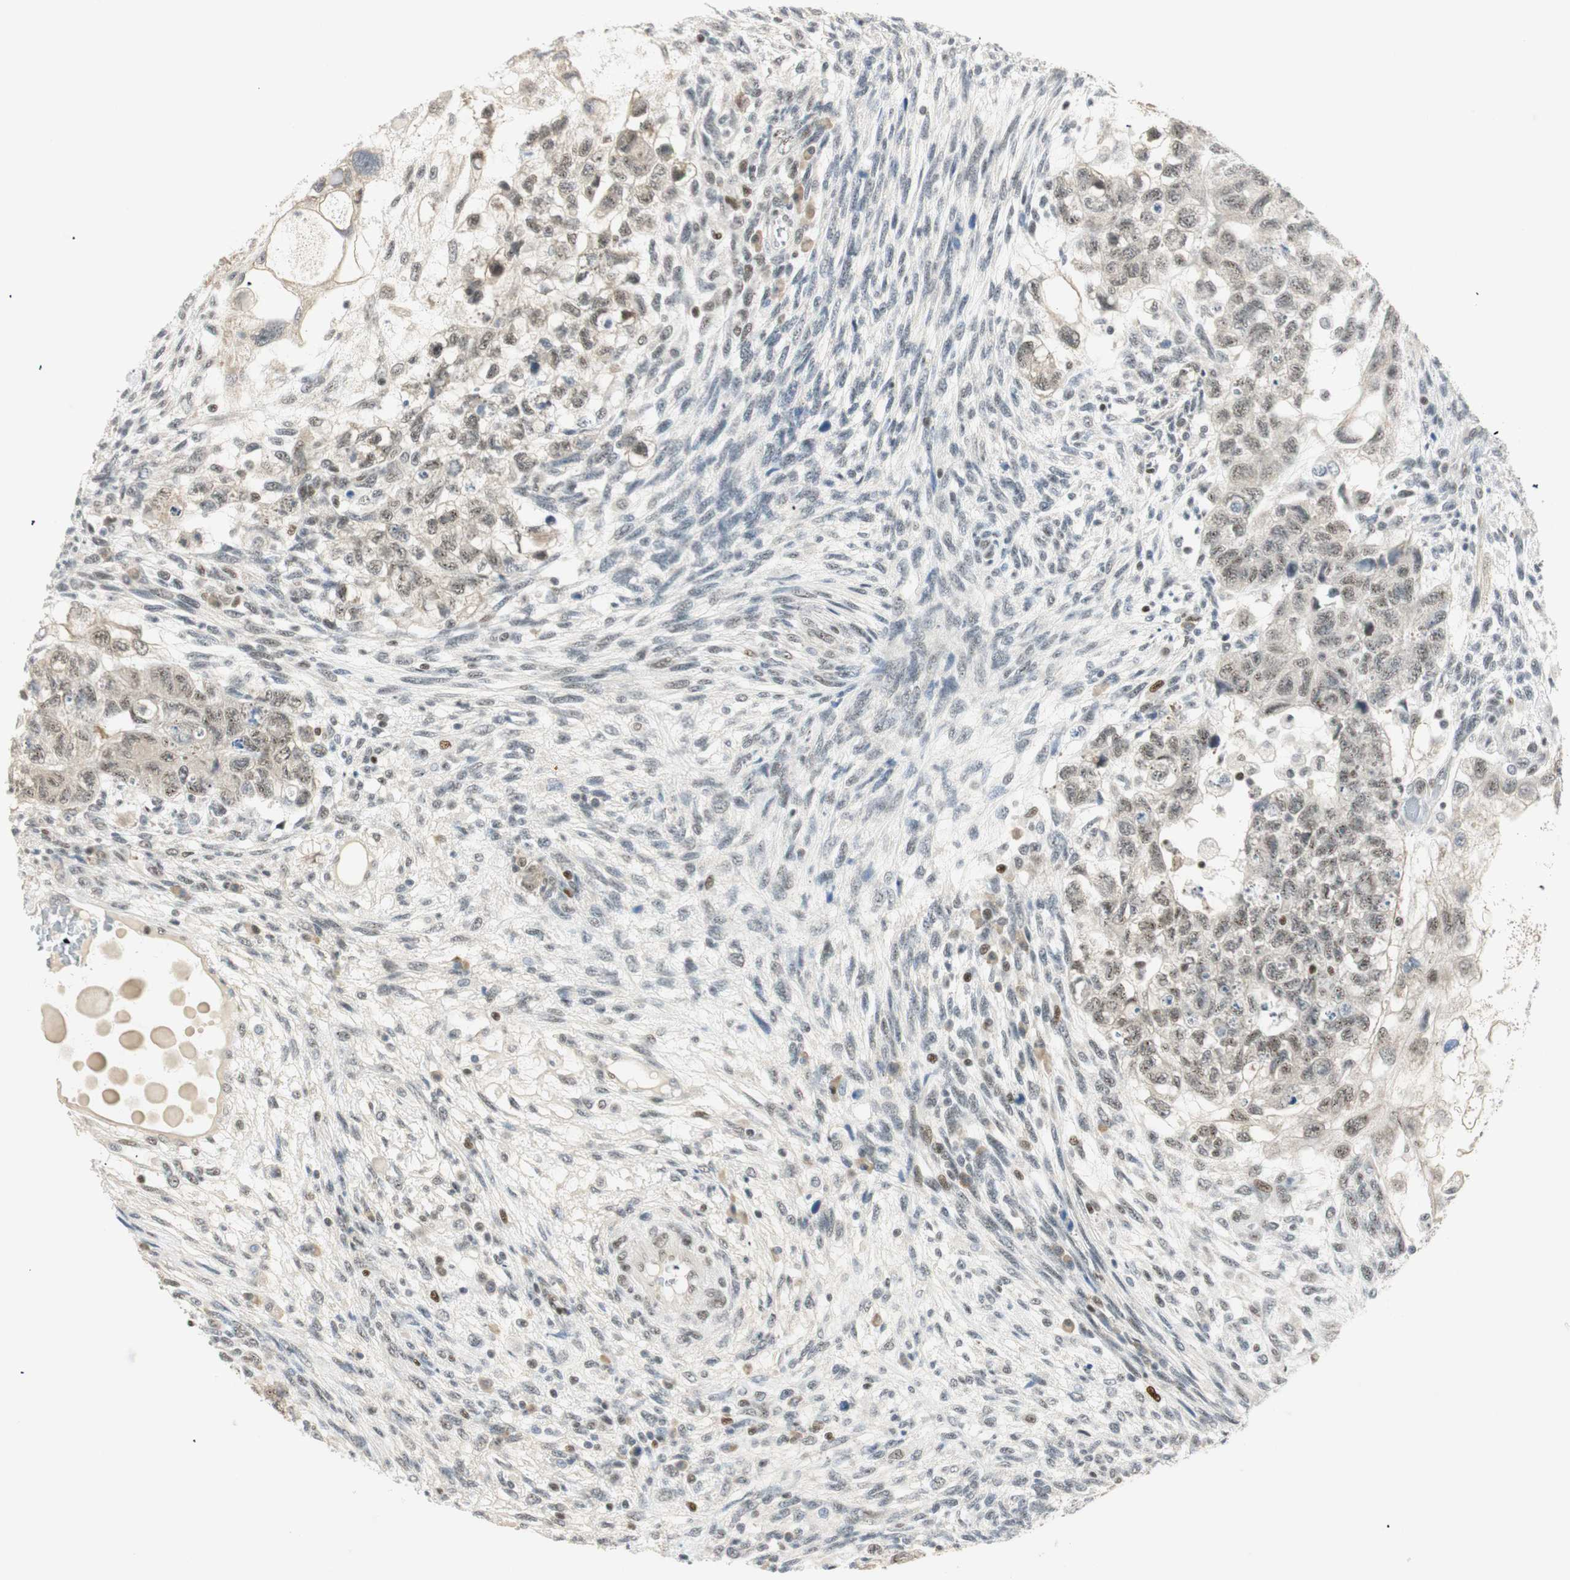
{"staining": {"intensity": "weak", "quantity": "25%-75%", "location": "nuclear"}, "tissue": "testis cancer", "cell_type": "Tumor cells", "image_type": "cancer", "snomed": [{"axis": "morphology", "description": "Normal tissue, NOS"}, {"axis": "morphology", "description": "Carcinoma, Embryonal, NOS"}, {"axis": "topography", "description": "Testis"}], "caption": "High-power microscopy captured an immunohistochemistry (IHC) photomicrograph of testis cancer (embryonal carcinoma), revealing weak nuclear expression in approximately 25%-75% of tumor cells.", "gene": "MSX2", "patient": {"sex": "male", "age": 36}}